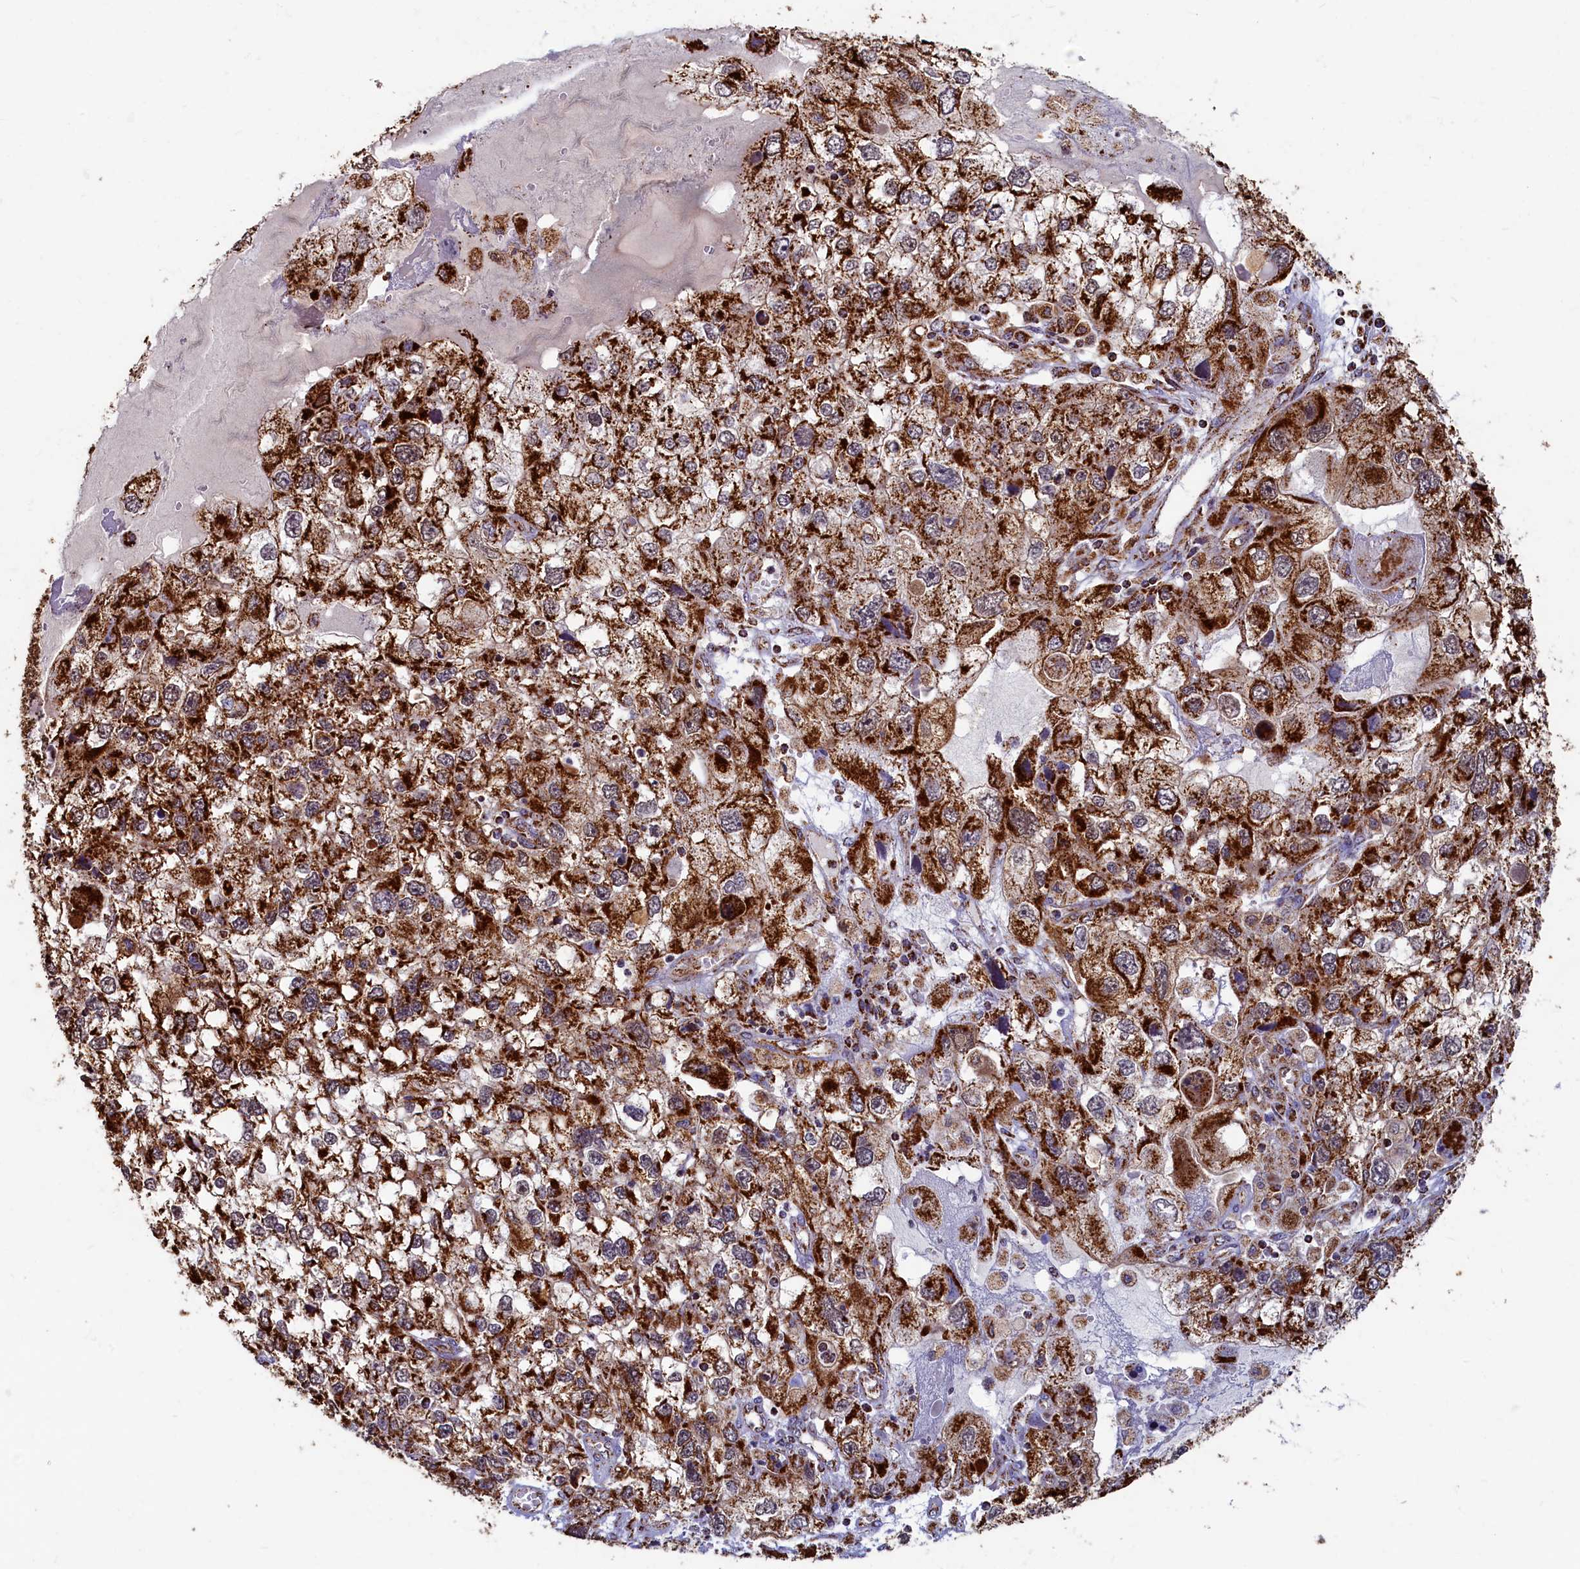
{"staining": {"intensity": "strong", "quantity": ">75%", "location": "cytoplasmic/membranous"}, "tissue": "endometrial cancer", "cell_type": "Tumor cells", "image_type": "cancer", "snomed": [{"axis": "morphology", "description": "Adenocarcinoma, NOS"}, {"axis": "topography", "description": "Endometrium"}], "caption": "This photomicrograph displays immunohistochemistry staining of endometrial cancer (adenocarcinoma), with high strong cytoplasmic/membranous positivity in approximately >75% of tumor cells.", "gene": "SPR", "patient": {"sex": "female", "age": 49}}